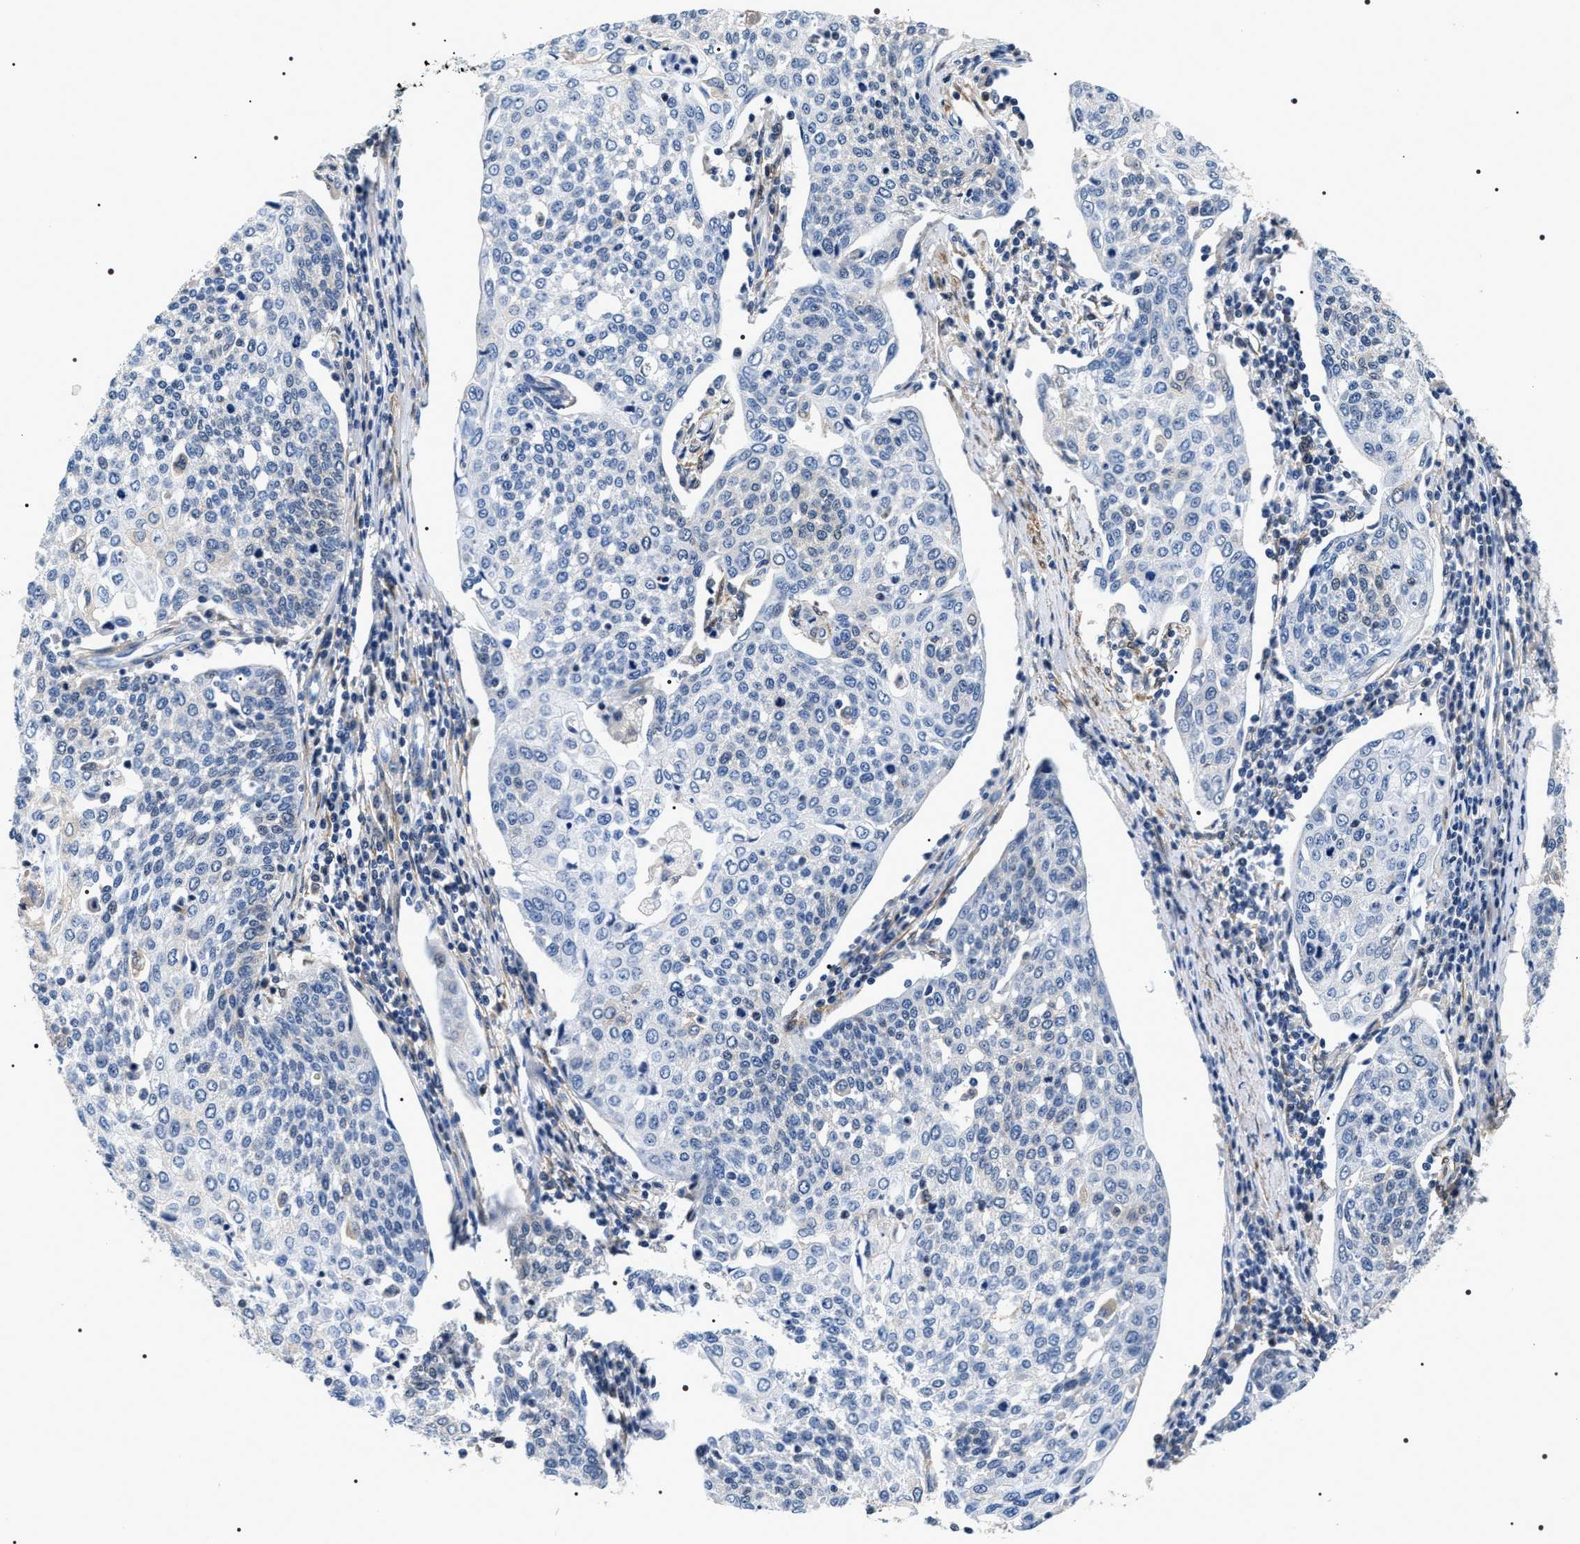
{"staining": {"intensity": "negative", "quantity": "none", "location": "none"}, "tissue": "cervical cancer", "cell_type": "Tumor cells", "image_type": "cancer", "snomed": [{"axis": "morphology", "description": "Squamous cell carcinoma, NOS"}, {"axis": "topography", "description": "Cervix"}], "caption": "Human squamous cell carcinoma (cervical) stained for a protein using immunohistochemistry reveals no positivity in tumor cells.", "gene": "BAG2", "patient": {"sex": "female", "age": 34}}